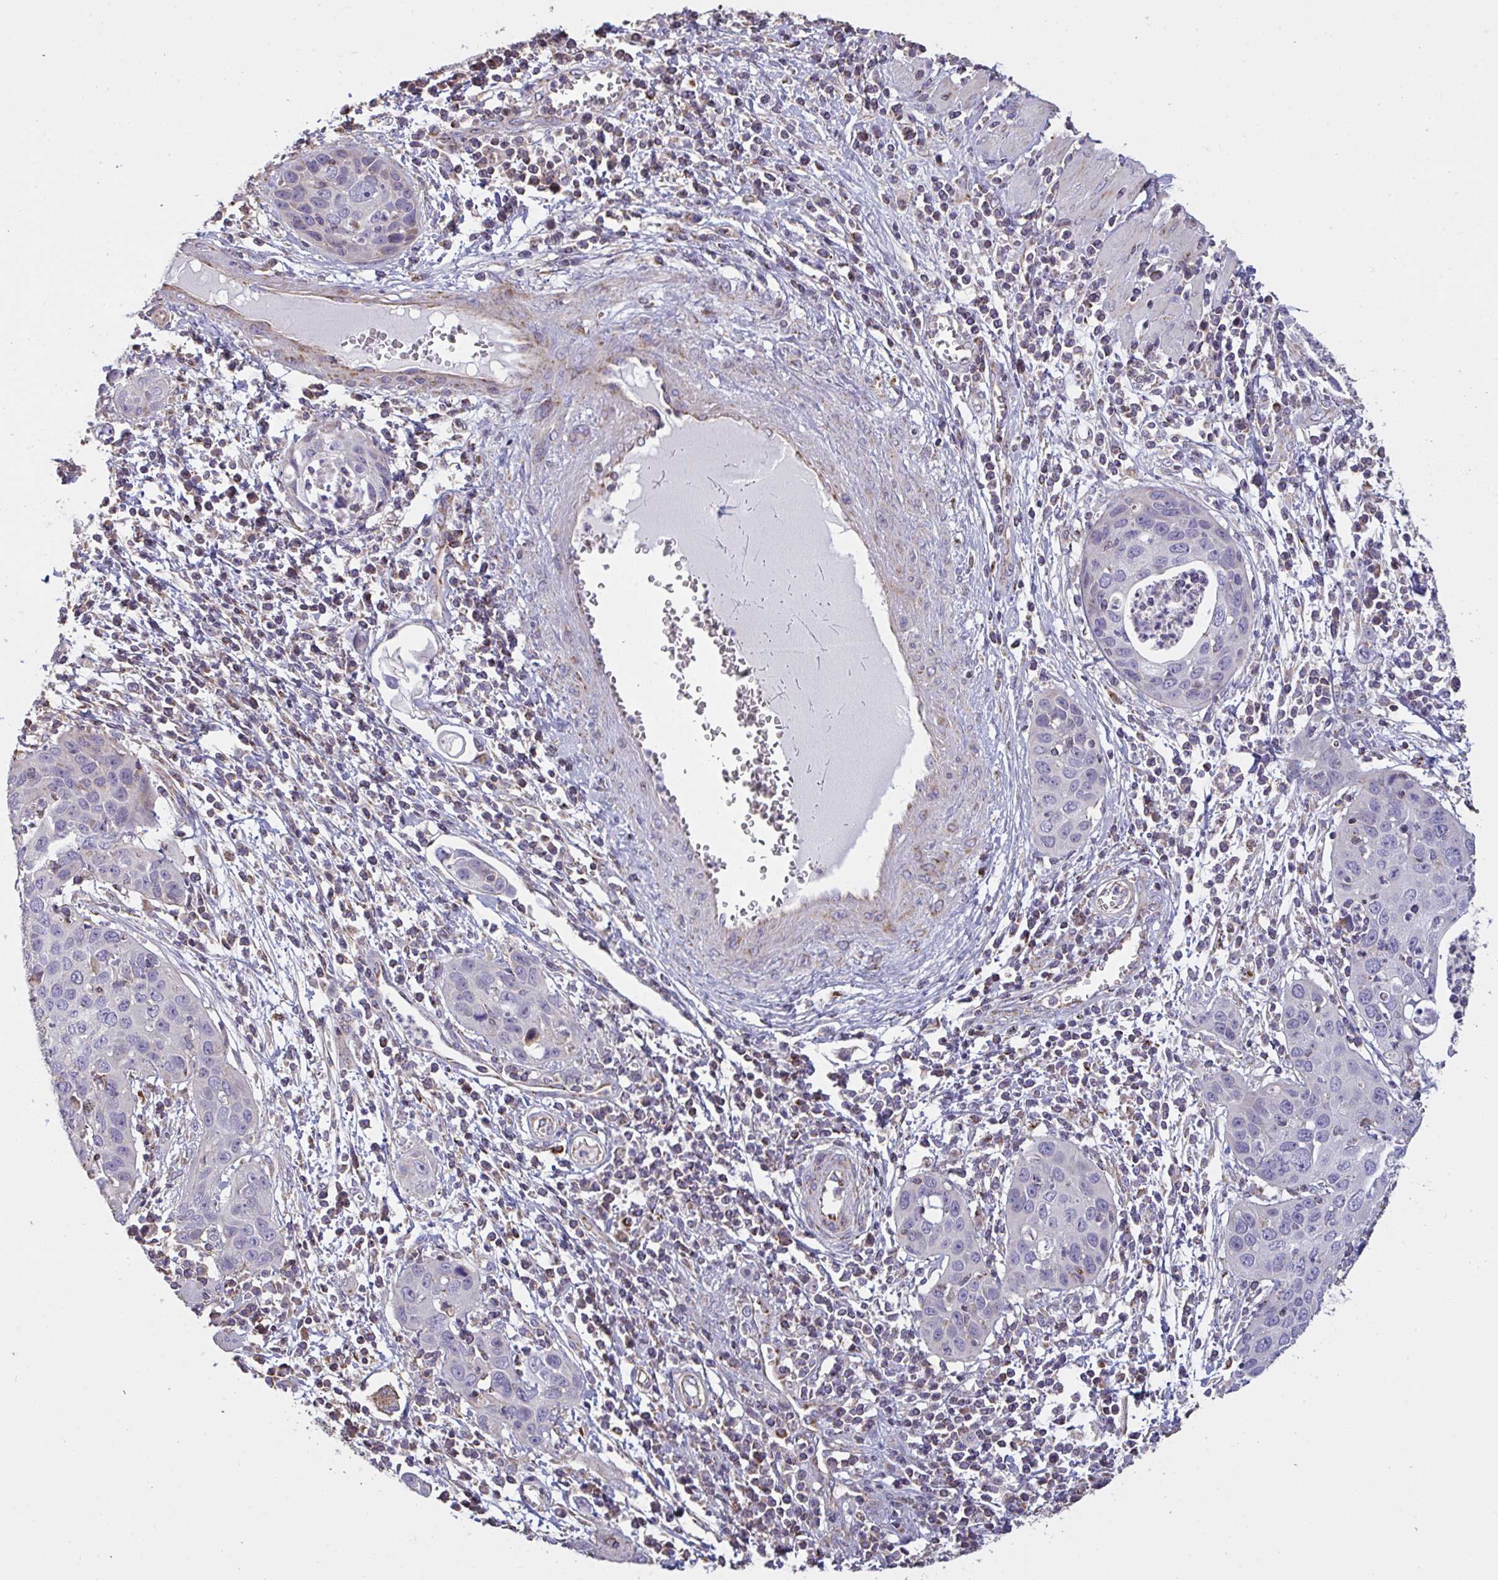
{"staining": {"intensity": "negative", "quantity": "none", "location": "none"}, "tissue": "cervical cancer", "cell_type": "Tumor cells", "image_type": "cancer", "snomed": [{"axis": "morphology", "description": "Squamous cell carcinoma, NOS"}, {"axis": "topography", "description": "Cervix"}], "caption": "High magnification brightfield microscopy of cervical squamous cell carcinoma stained with DAB (3,3'-diaminobenzidine) (brown) and counterstained with hematoxylin (blue): tumor cells show no significant staining. Brightfield microscopy of immunohistochemistry stained with DAB (3,3'-diaminobenzidine) (brown) and hematoxylin (blue), captured at high magnification.", "gene": "MICOS10", "patient": {"sex": "female", "age": 36}}